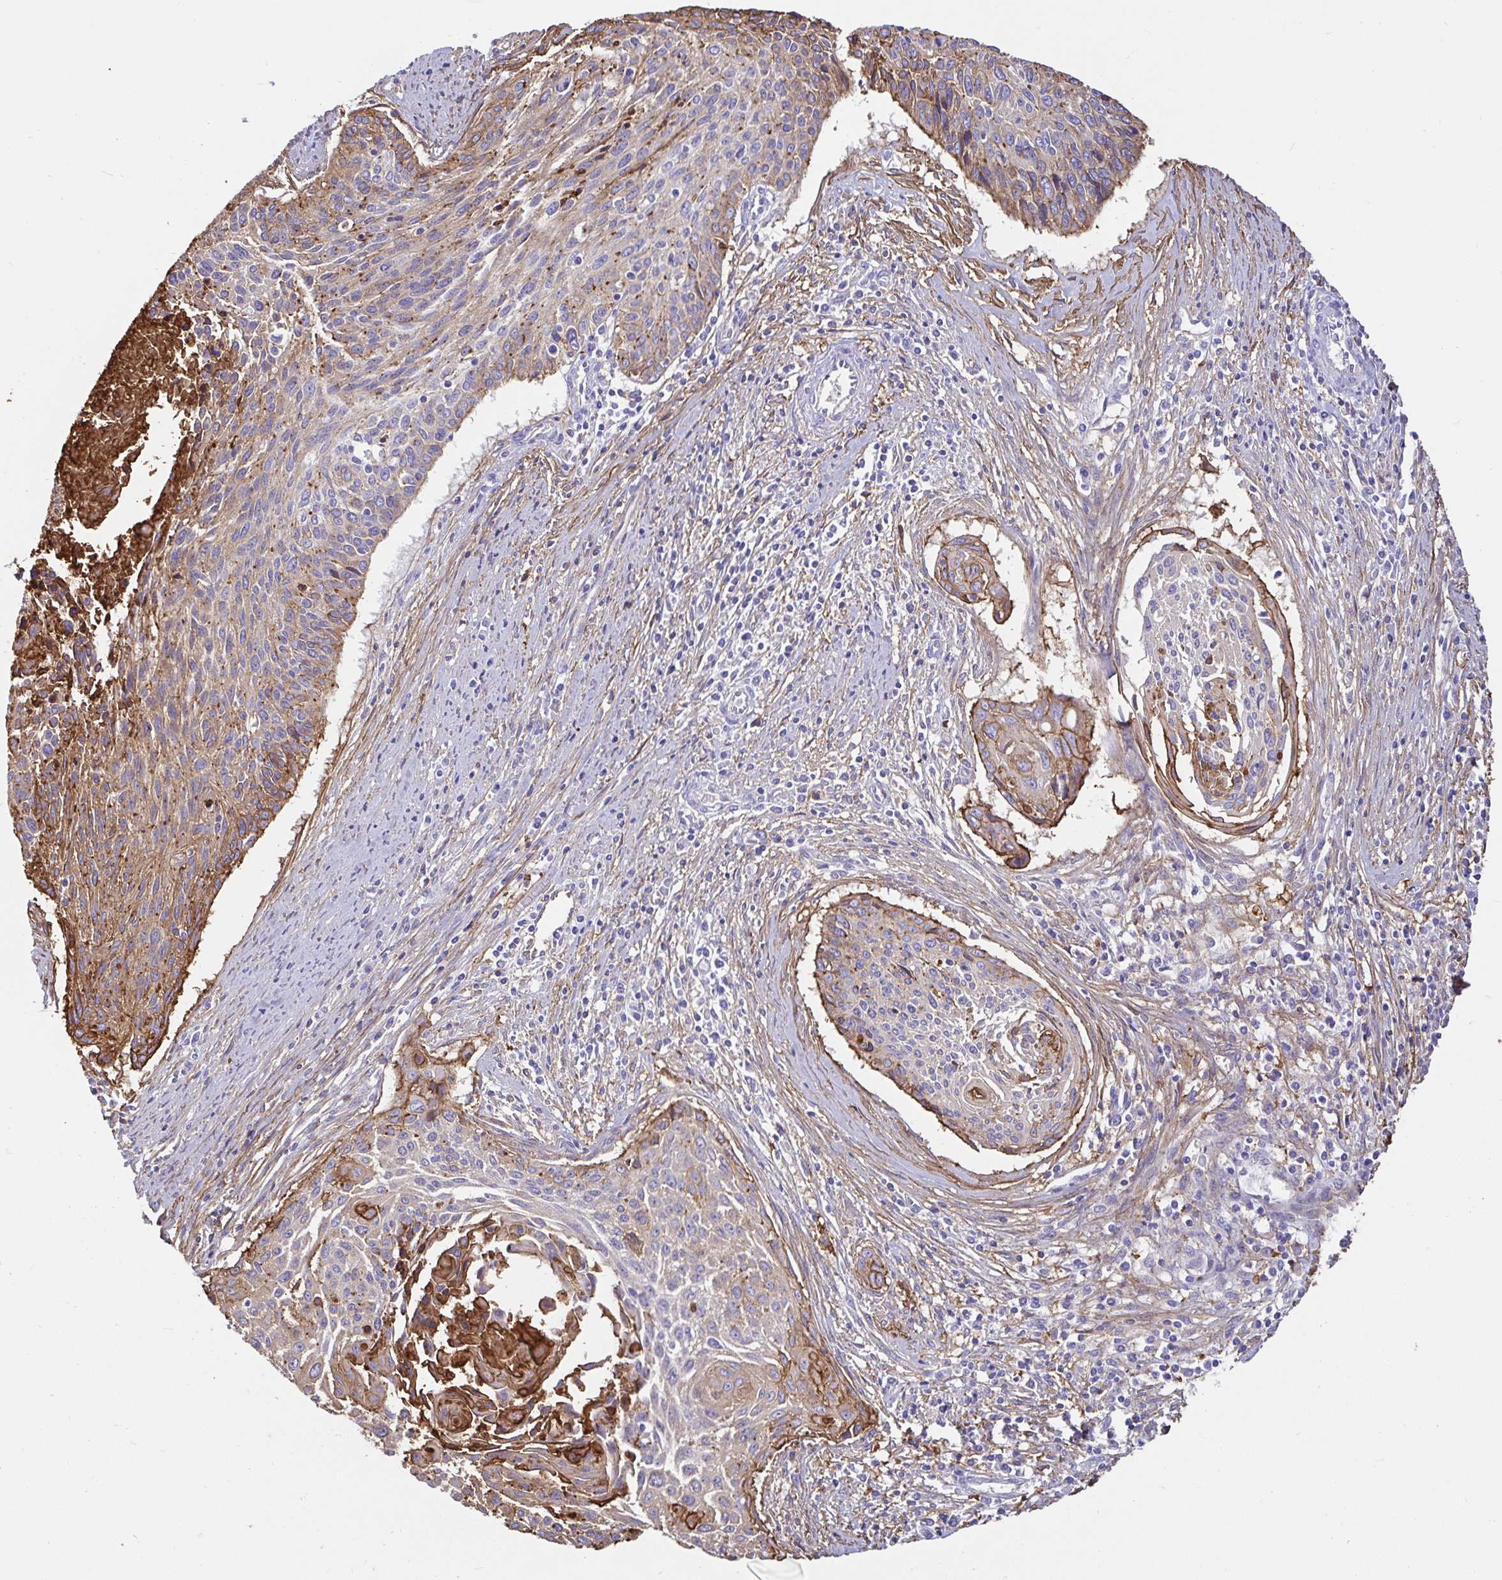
{"staining": {"intensity": "moderate", "quantity": "25%-75%", "location": "cytoplasmic/membranous"}, "tissue": "cervical cancer", "cell_type": "Tumor cells", "image_type": "cancer", "snomed": [{"axis": "morphology", "description": "Squamous cell carcinoma, NOS"}, {"axis": "topography", "description": "Cervix"}], "caption": "Cervical squamous cell carcinoma stained with a brown dye displays moderate cytoplasmic/membranous positive staining in approximately 25%-75% of tumor cells.", "gene": "ANXA2", "patient": {"sex": "female", "age": 55}}